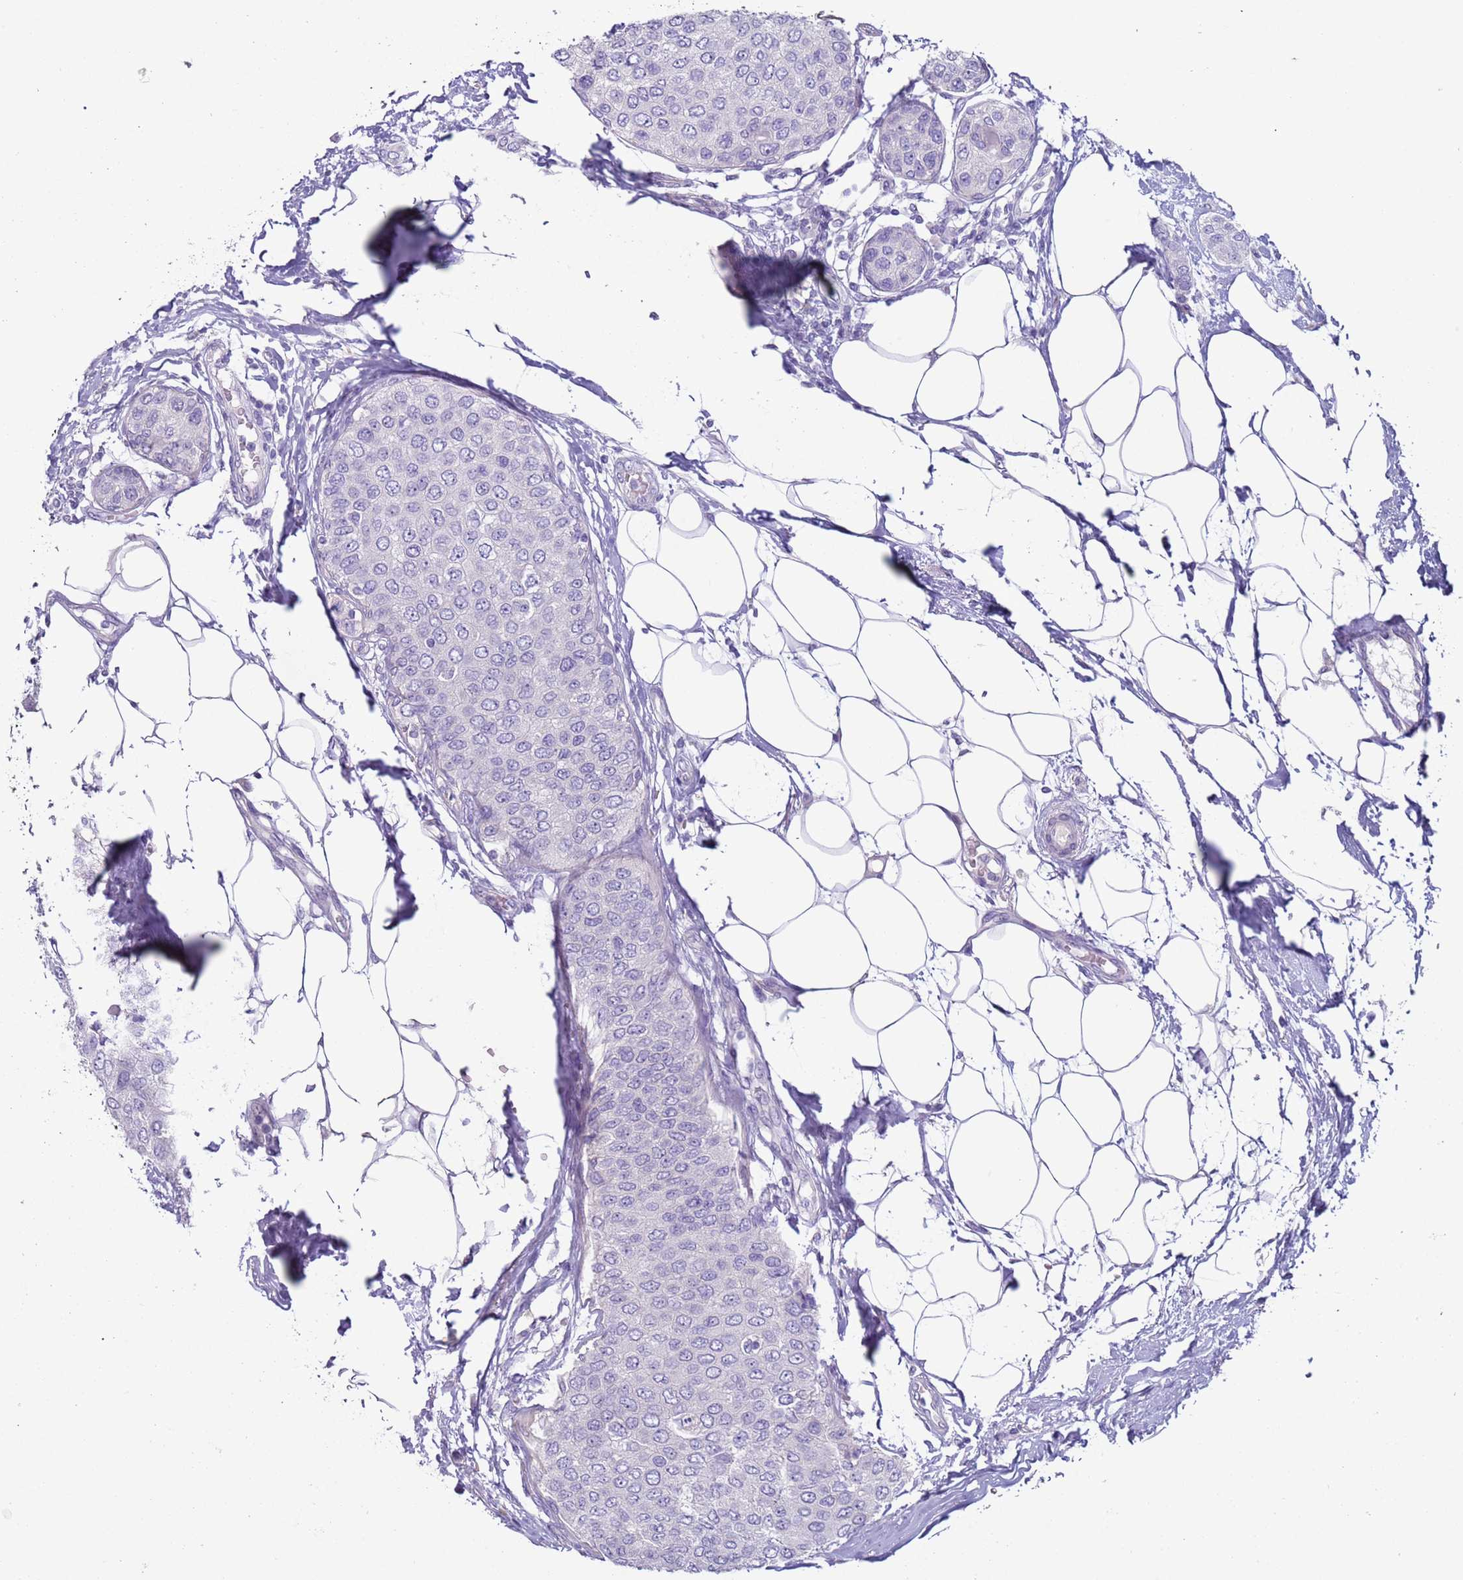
{"staining": {"intensity": "negative", "quantity": "none", "location": "none"}, "tissue": "breast cancer", "cell_type": "Tumor cells", "image_type": "cancer", "snomed": [{"axis": "morphology", "description": "Duct carcinoma"}, {"axis": "topography", "description": "Breast"}], "caption": "Immunohistochemical staining of intraductal carcinoma (breast) displays no significant expression in tumor cells. The staining is performed using DAB brown chromogen with nuclei counter-stained in using hematoxylin.", "gene": "NPAP1", "patient": {"sex": "female", "age": 72}}